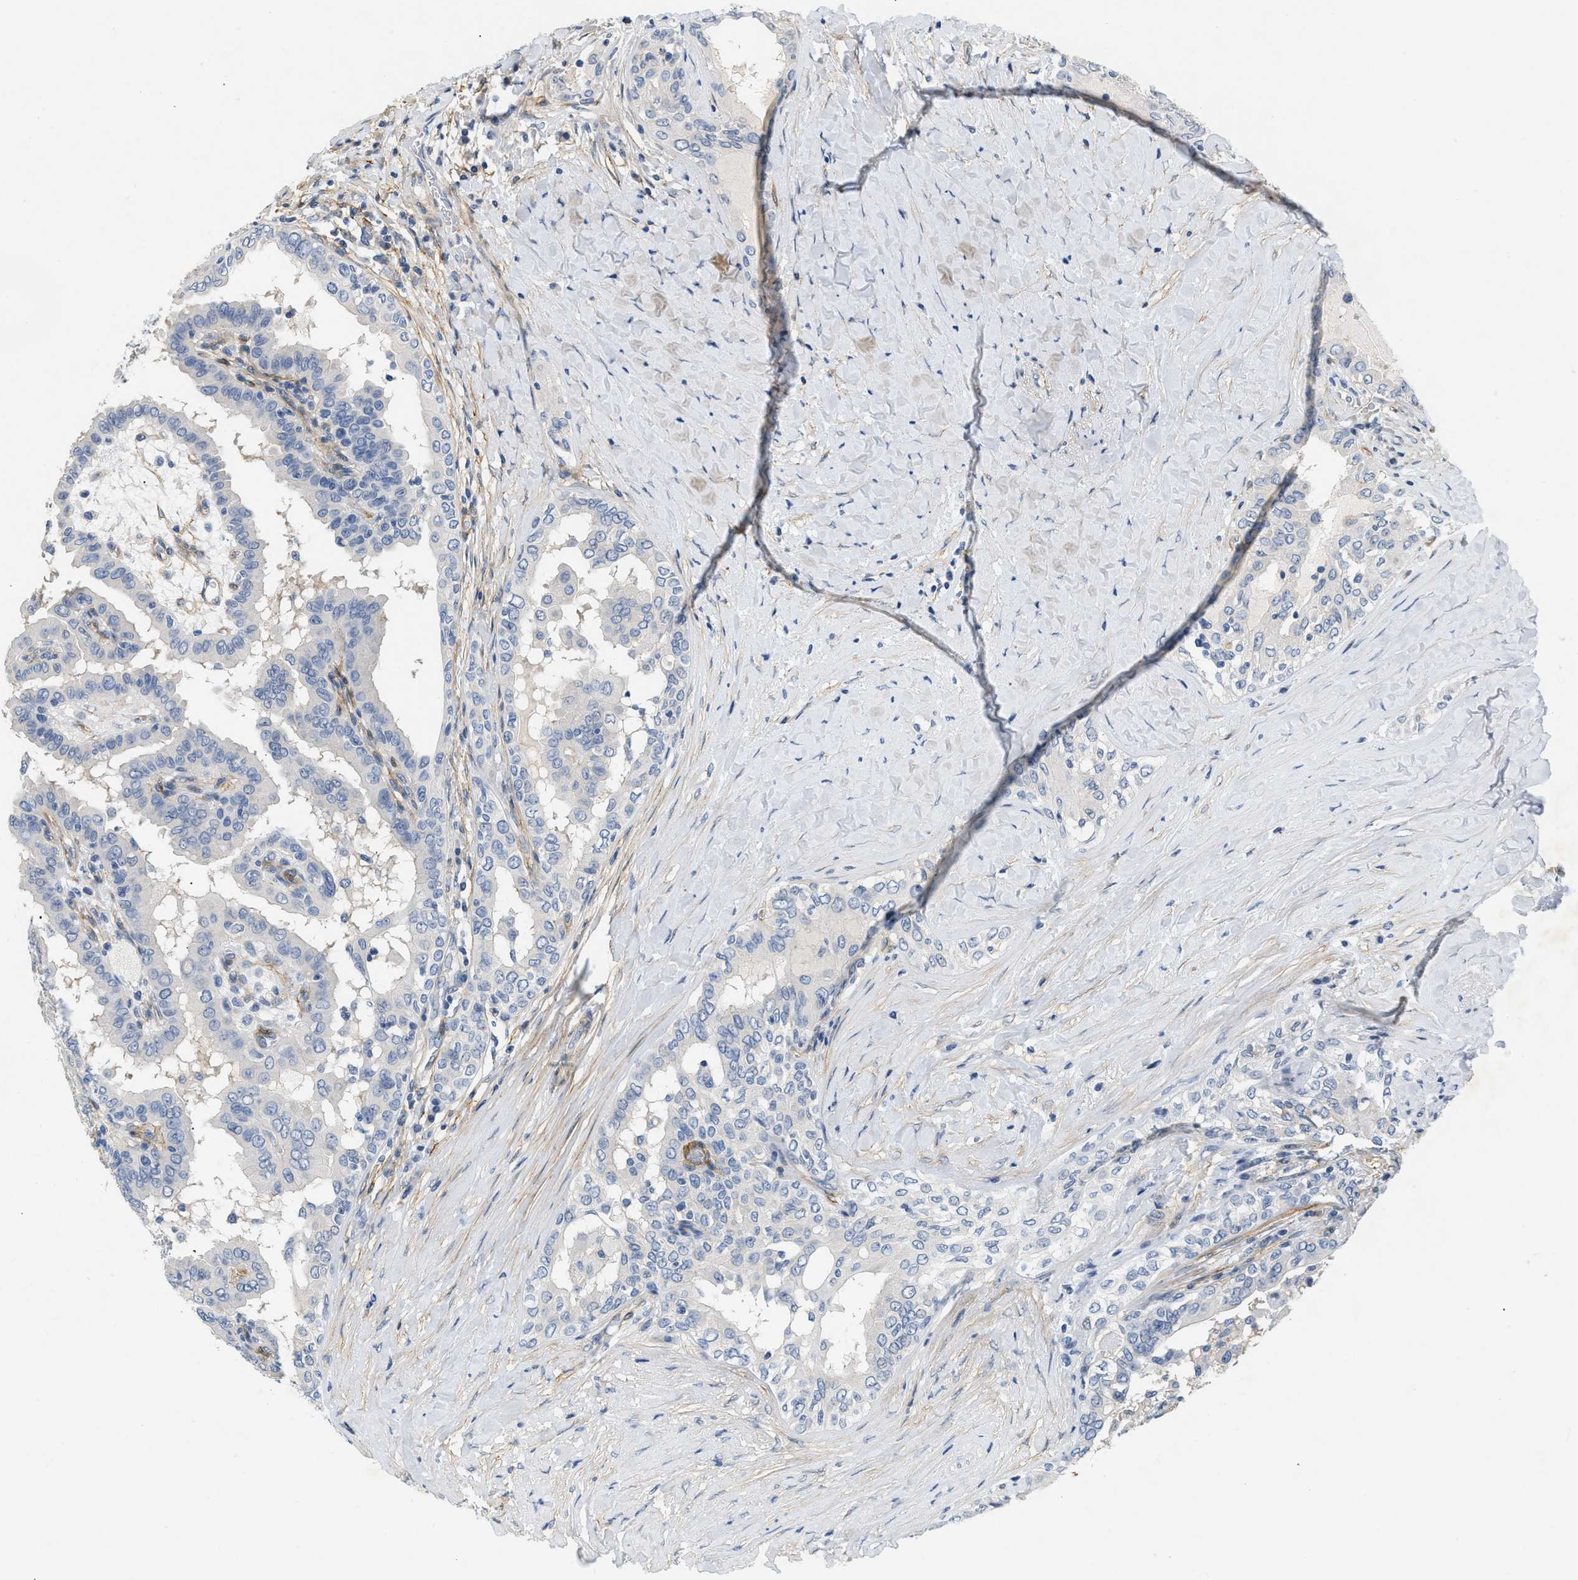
{"staining": {"intensity": "negative", "quantity": "none", "location": "none"}, "tissue": "thyroid cancer", "cell_type": "Tumor cells", "image_type": "cancer", "snomed": [{"axis": "morphology", "description": "Papillary adenocarcinoma, NOS"}, {"axis": "topography", "description": "Thyroid gland"}], "caption": "An immunohistochemistry (IHC) histopathology image of thyroid papillary adenocarcinoma is shown. There is no staining in tumor cells of thyroid papillary adenocarcinoma.", "gene": "PDGFRA", "patient": {"sex": "male", "age": 33}}